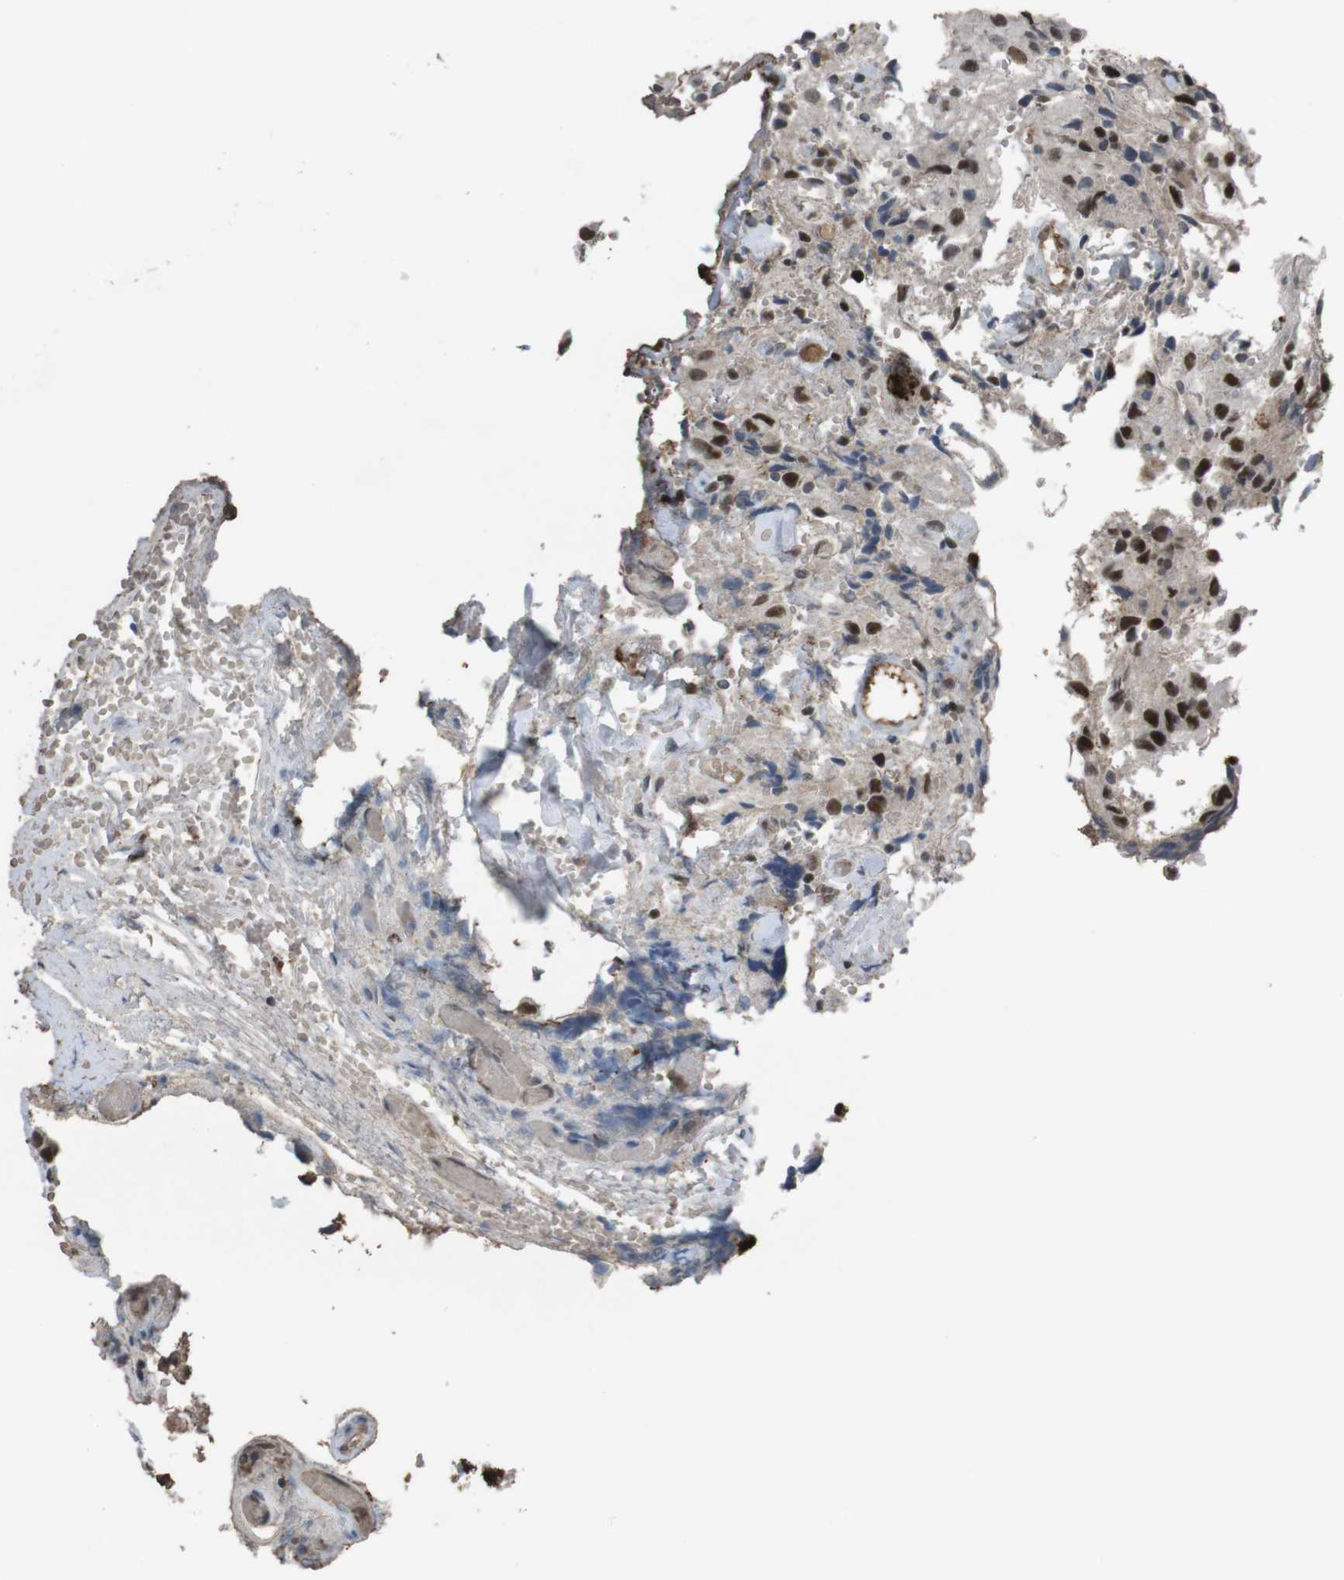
{"staining": {"intensity": "strong", "quantity": ">75%", "location": "nuclear"}, "tissue": "glioma", "cell_type": "Tumor cells", "image_type": "cancer", "snomed": [{"axis": "morphology", "description": "Glioma, malignant, High grade"}, {"axis": "topography", "description": "Brain"}], "caption": "There is high levels of strong nuclear expression in tumor cells of glioma, as demonstrated by immunohistochemical staining (brown color).", "gene": "SUB1", "patient": {"sex": "male", "age": 32}}